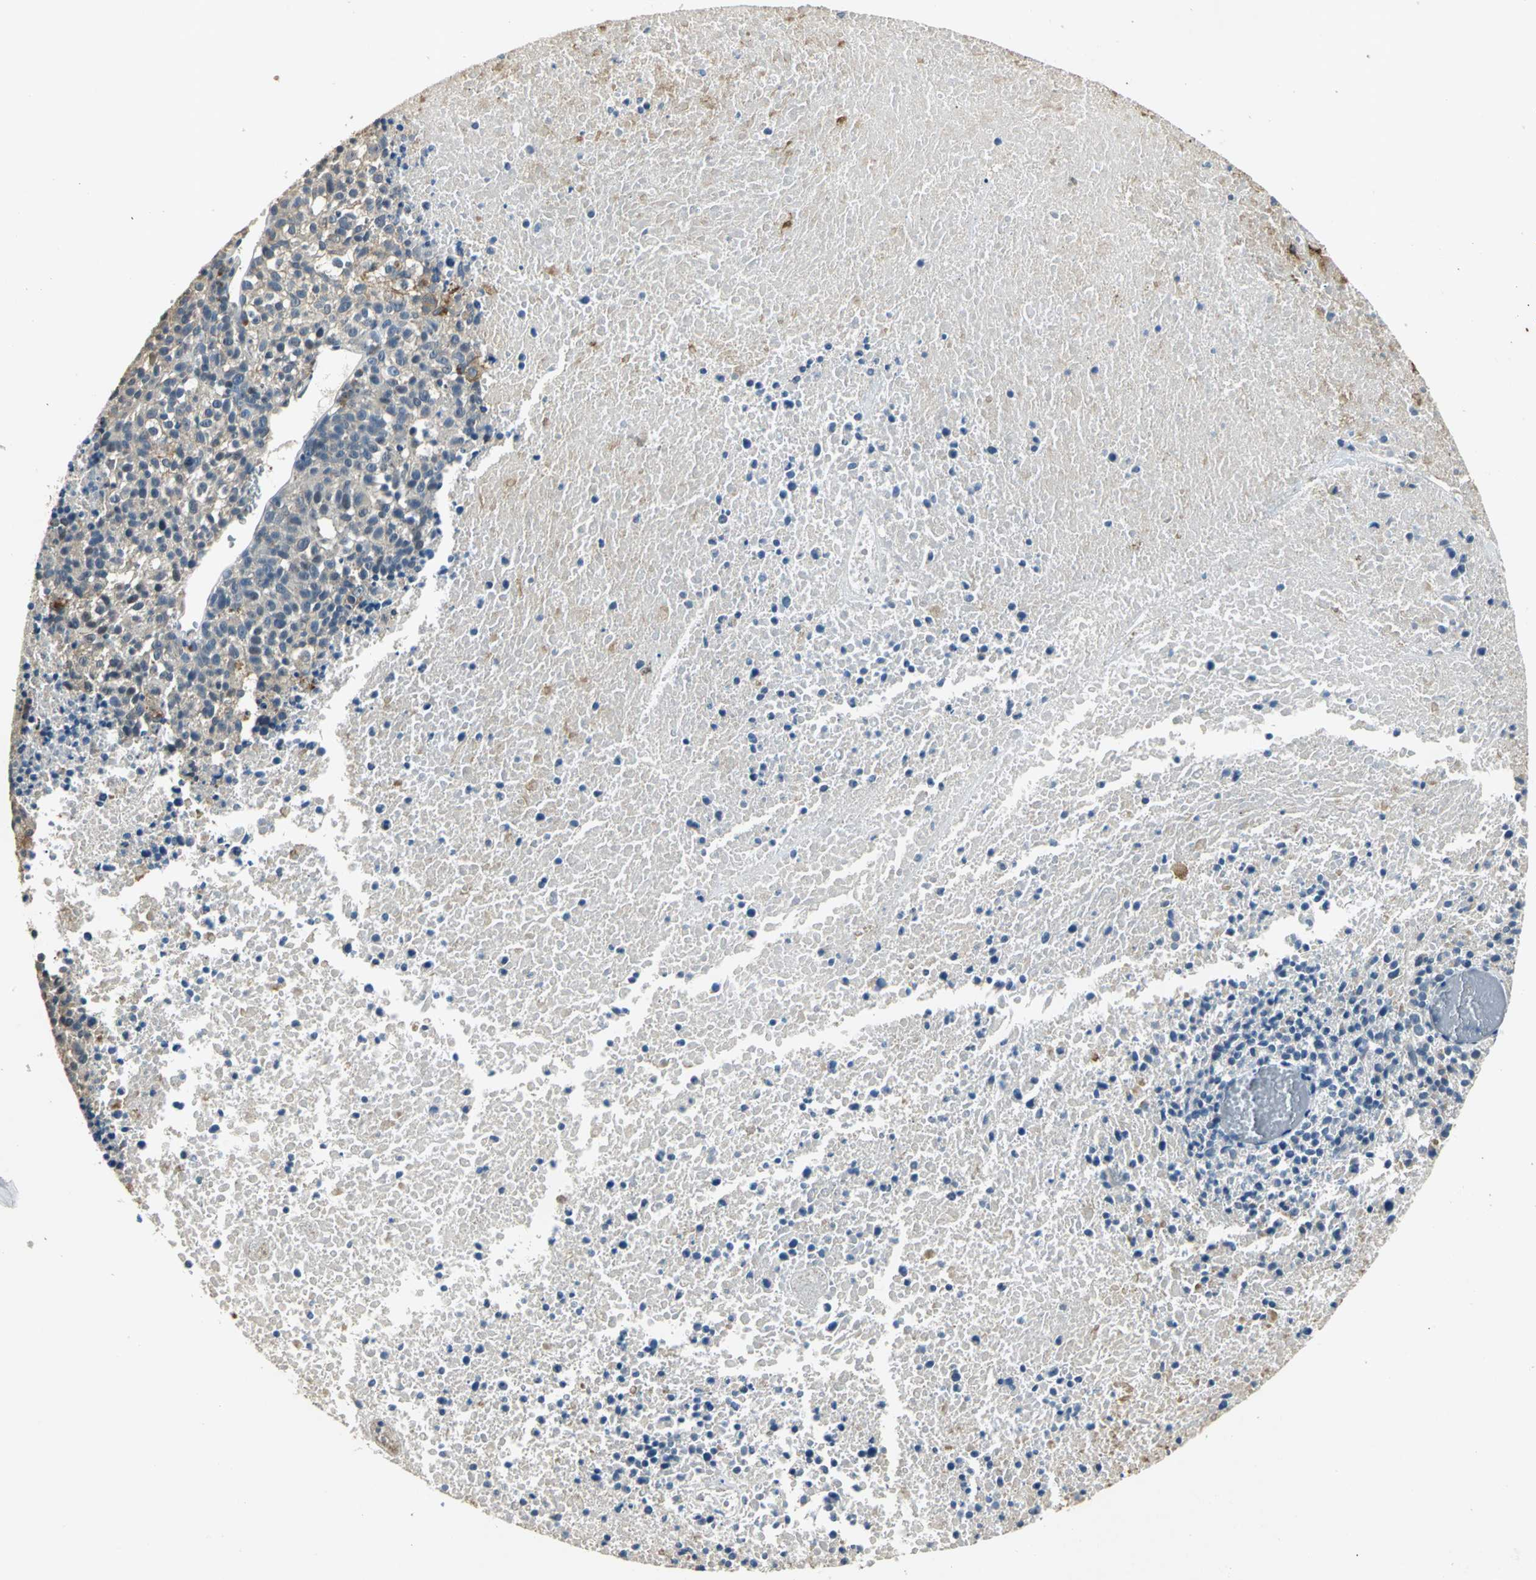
{"staining": {"intensity": "weak", "quantity": ">75%", "location": "cytoplasmic/membranous"}, "tissue": "melanoma", "cell_type": "Tumor cells", "image_type": "cancer", "snomed": [{"axis": "morphology", "description": "Malignant melanoma, Metastatic site"}, {"axis": "topography", "description": "Cerebral cortex"}], "caption": "Weak cytoplasmic/membranous protein positivity is identified in approximately >75% of tumor cells in malignant melanoma (metastatic site).", "gene": "OCLN", "patient": {"sex": "female", "age": 52}}